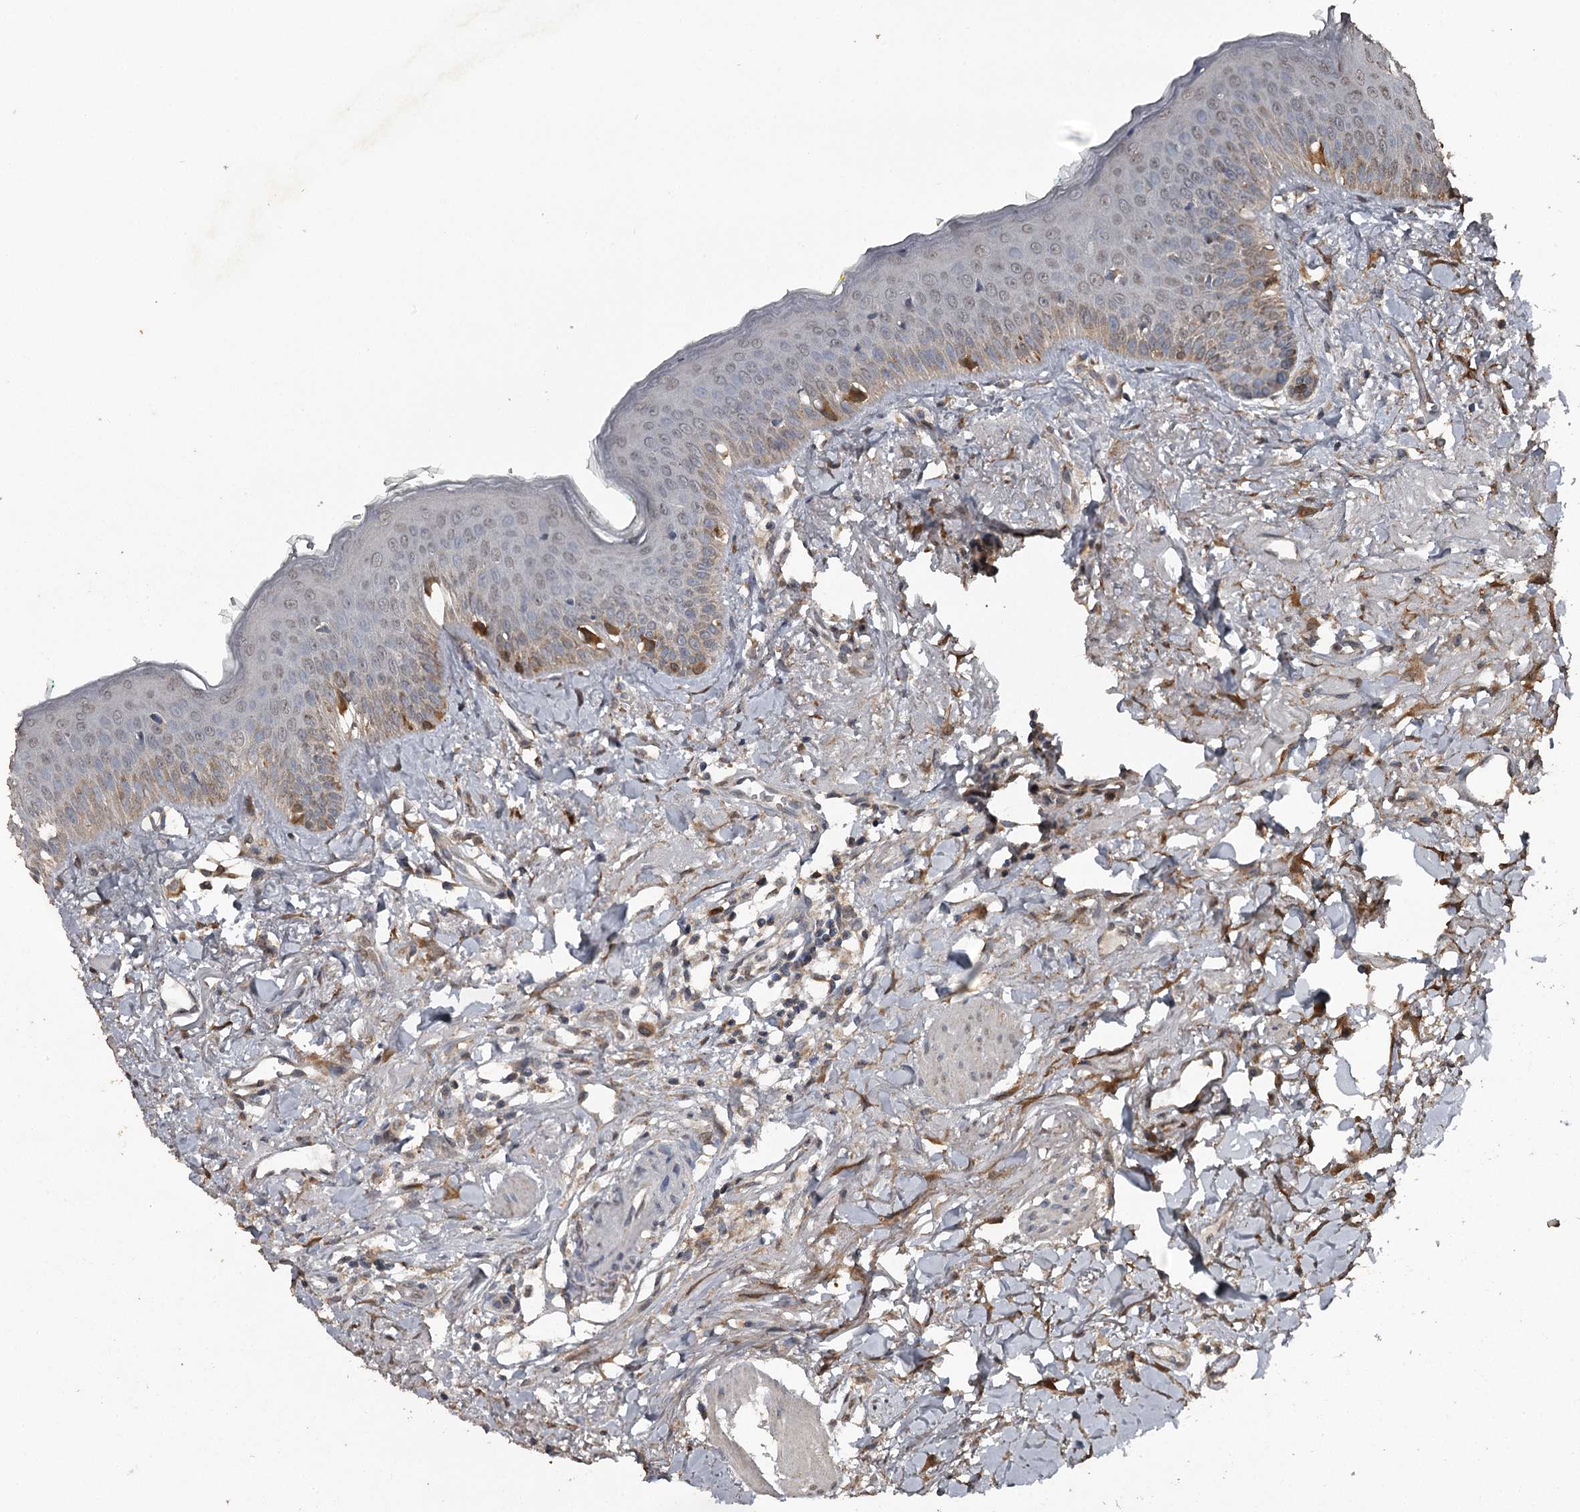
{"staining": {"intensity": "moderate", "quantity": "25%-75%", "location": "cytoplasmic/membranous"}, "tissue": "oral mucosa", "cell_type": "Squamous epithelial cells", "image_type": "normal", "snomed": [{"axis": "morphology", "description": "Normal tissue, NOS"}, {"axis": "topography", "description": "Oral tissue"}], "caption": "The histopathology image demonstrates immunohistochemical staining of benign oral mucosa. There is moderate cytoplasmic/membranous positivity is seen in about 25%-75% of squamous epithelial cells. (DAB (3,3'-diaminobenzidine) = brown stain, brightfield microscopy at high magnification).", "gene": "WIPI1", "patient": {"sex": "female", "age": 70}}